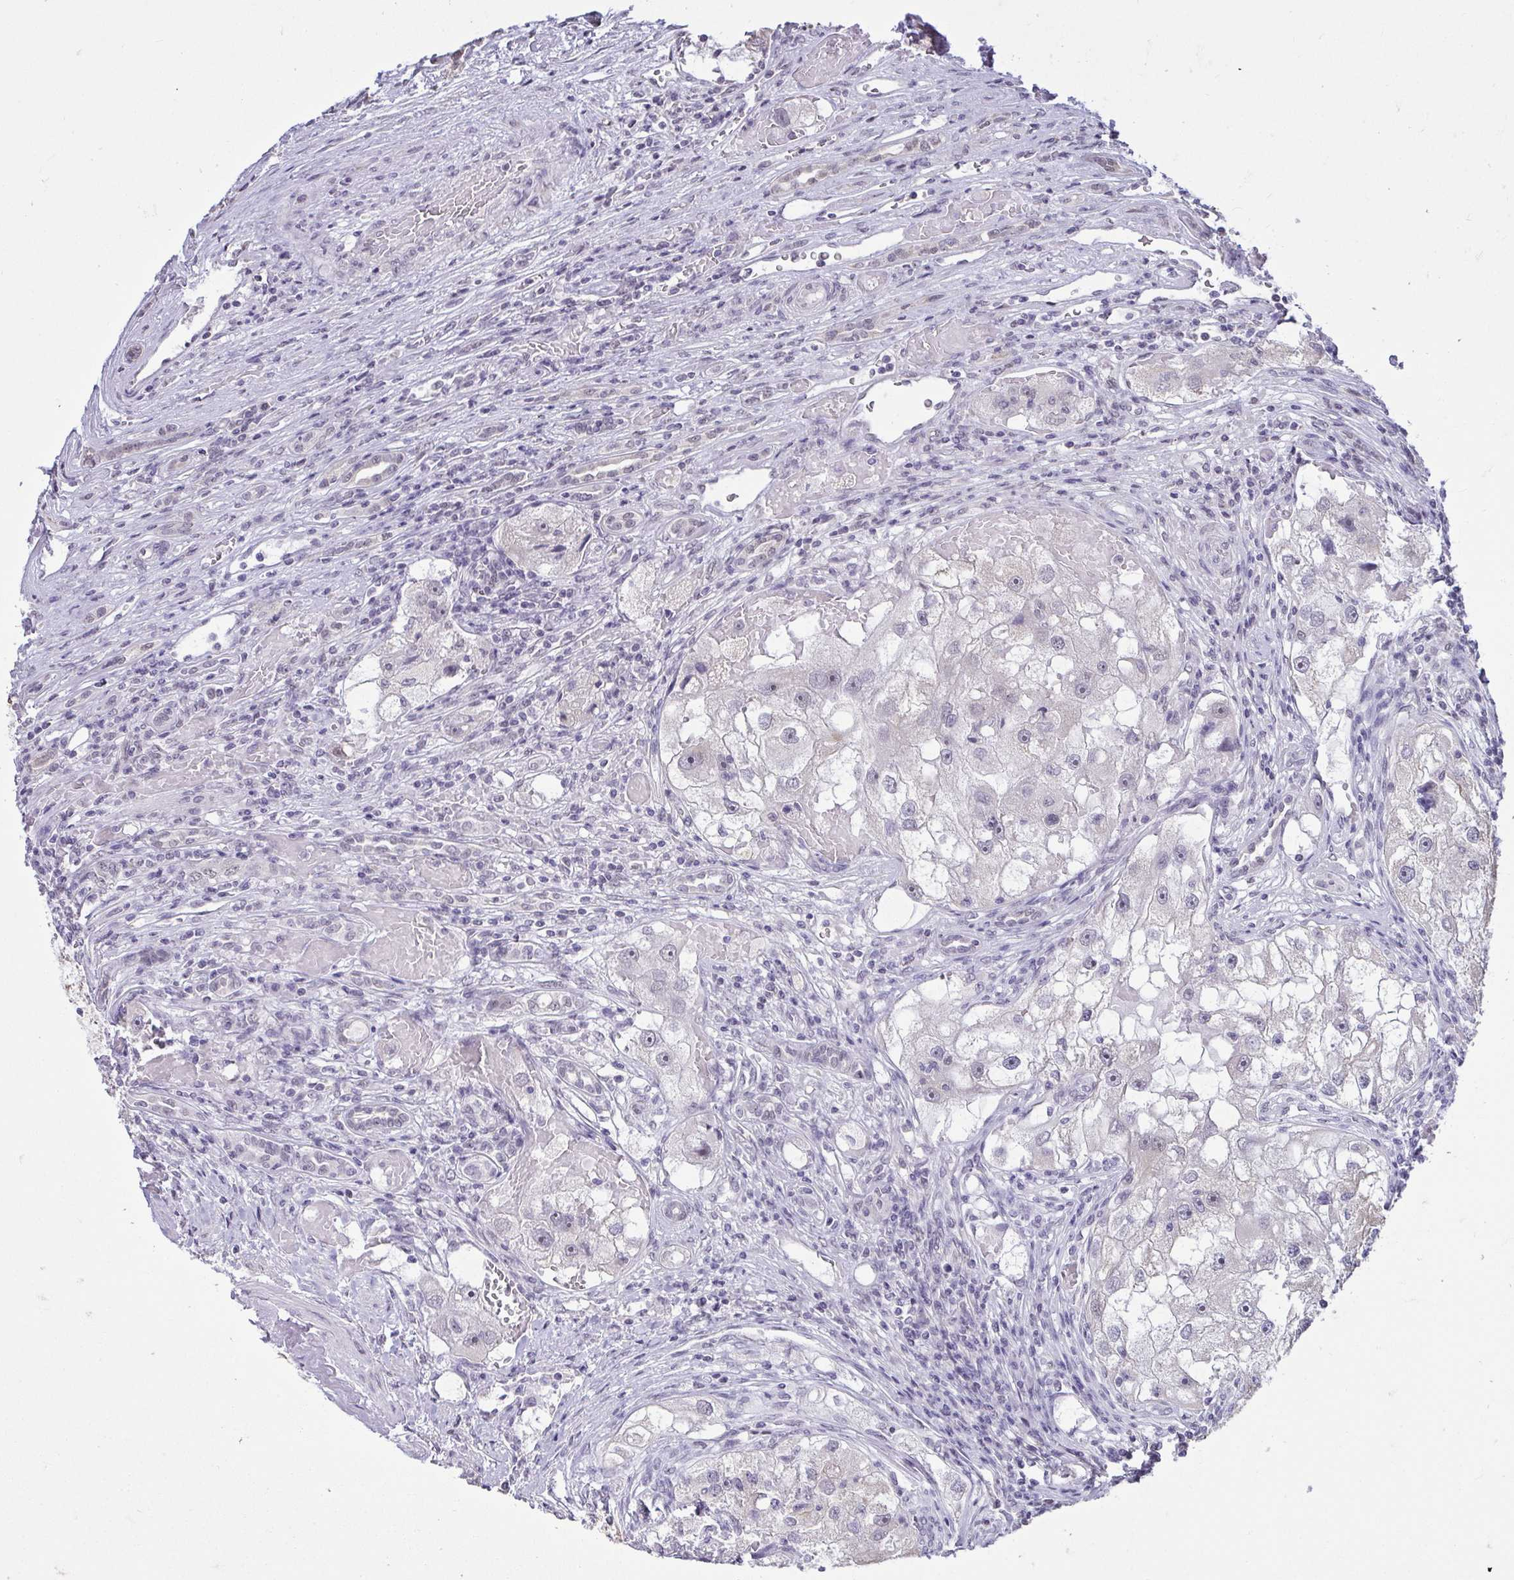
{"staining": {"intensity": "negative", "quantity": "none", "location": "none"}, "tissue": "renal cancer", "cell_type": "Tumor cells", "image_type": "cancer", "snomed": [{"axis": "morphology", "description": "Adenocarcinoma, NOS"}, {"axis": "topography", "description": "Kidney"}], "caption": "Protein analysis of renal cancer reveals no significant staining in tumor cells.", "gene": "NPPA", "patient": {"sex": "male", "age": 63}}